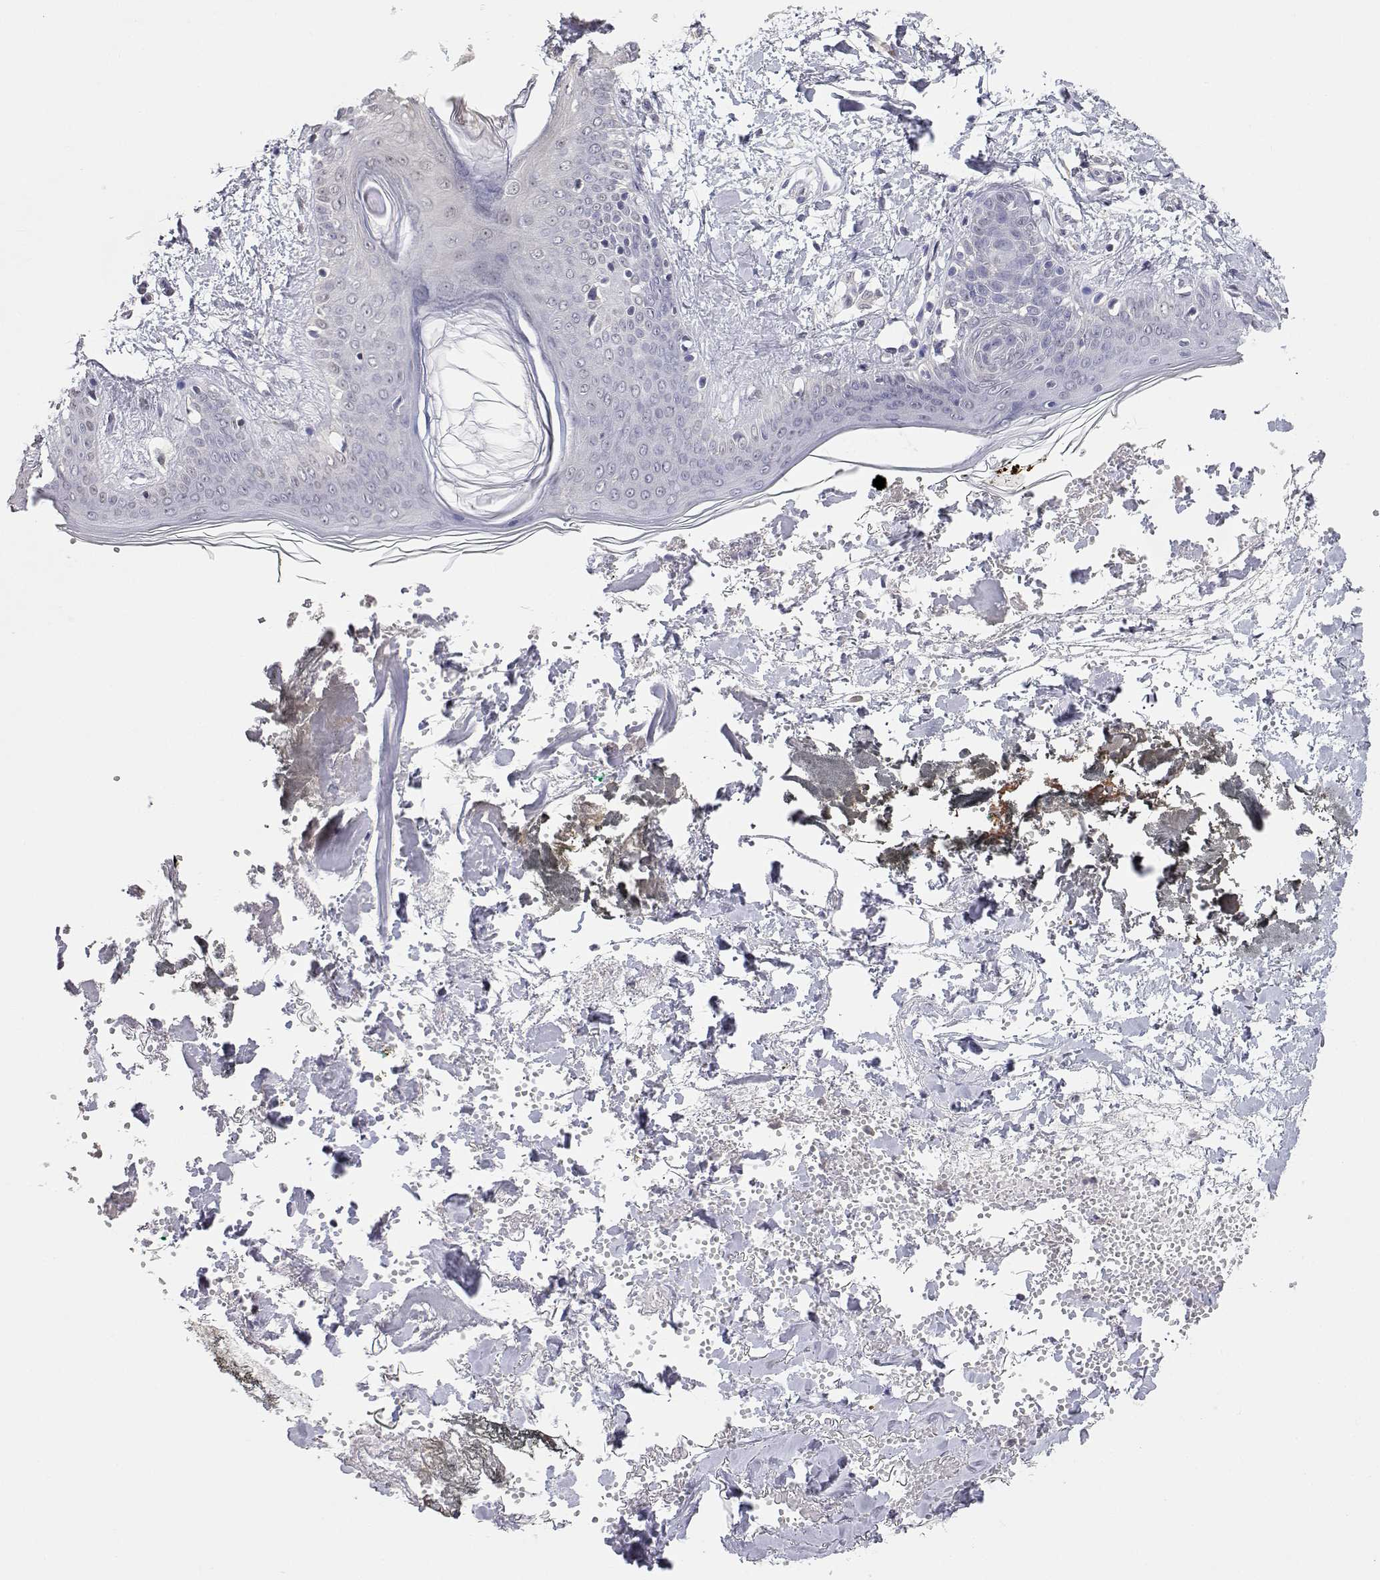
{"staining": {"intensity": "negative", "quantity": "none", "location": "none"}, "tissue": "skin", "cell_type": "Fibroblasts", "image_type": "normal", "snomed": [{"axis": "morphology", "description": "Normal tissue, NOS"}, {"axis": "topography", "description": "Skin"}], "caption": "A high-resolution micrograph shows IHC staining of unremarkable skin, which shows no significant positivity in fibroblasts. Brightfield microscopy of immunohistochemistry (IHC) stained with DAB (brown) and hematoxylin (blue), captured at high magnification.", "gene": "ADA", "patient": {"sex": "female", "age": 34}}